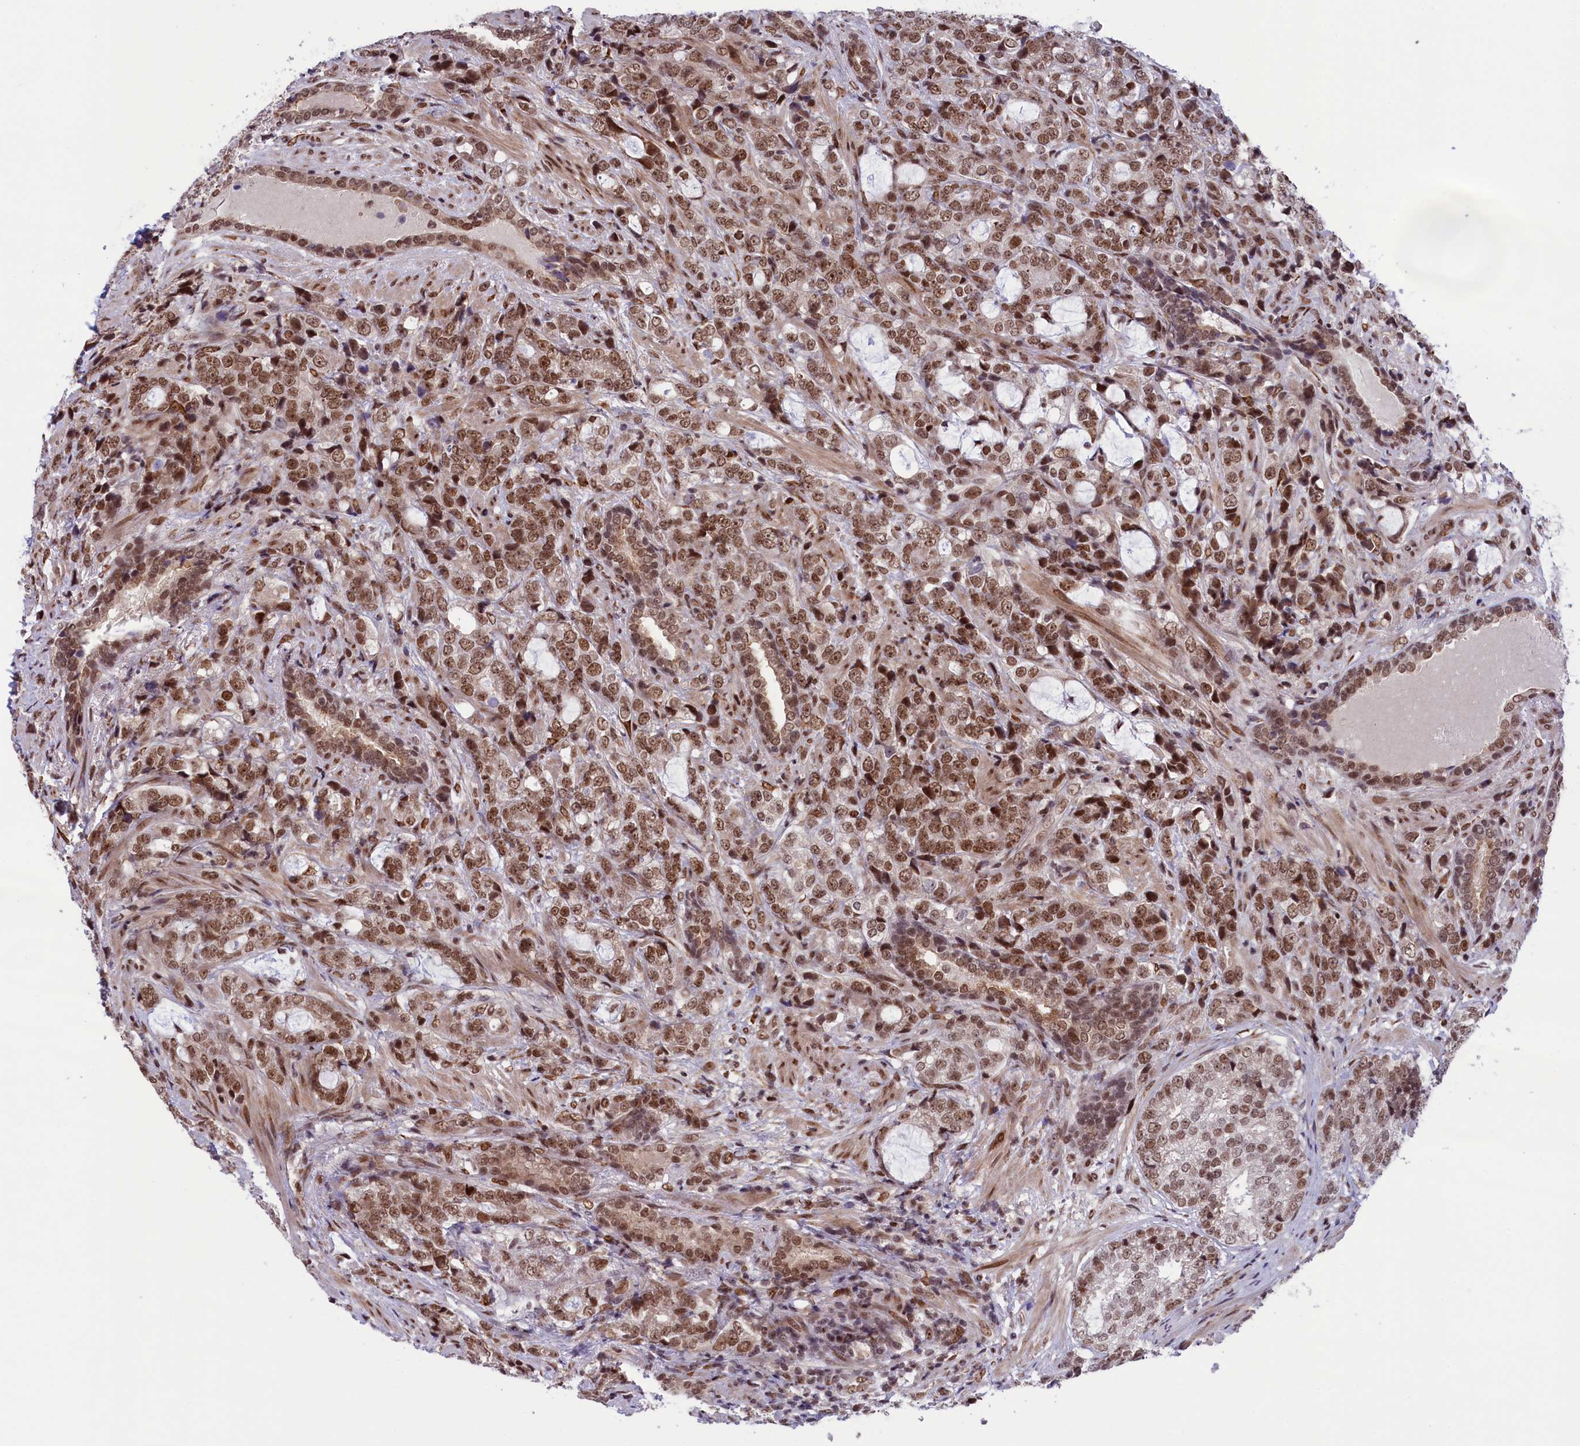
{"staining": {"intensity": "moderate", "quantity": ">75%", "location": "nuclear"}, "tissue": "prostate cancer", "cell_type": "Tumor cells", "image_type": "cancer", "snomed": [{"axis": "morphology", "description": "Adenocarcinoma, High grade"}, {"axis": "topography", "description": "Prostate"}], "caption": "Adenocarcinoma (high-grade) (prostate) was stained to show a protein in brown. There is medium levels of moderate nuclear positivity in approximately >75% of tumor cells.", "gene": "MPHOSPH8", "patient": {"sex": "male", "age": 67}}